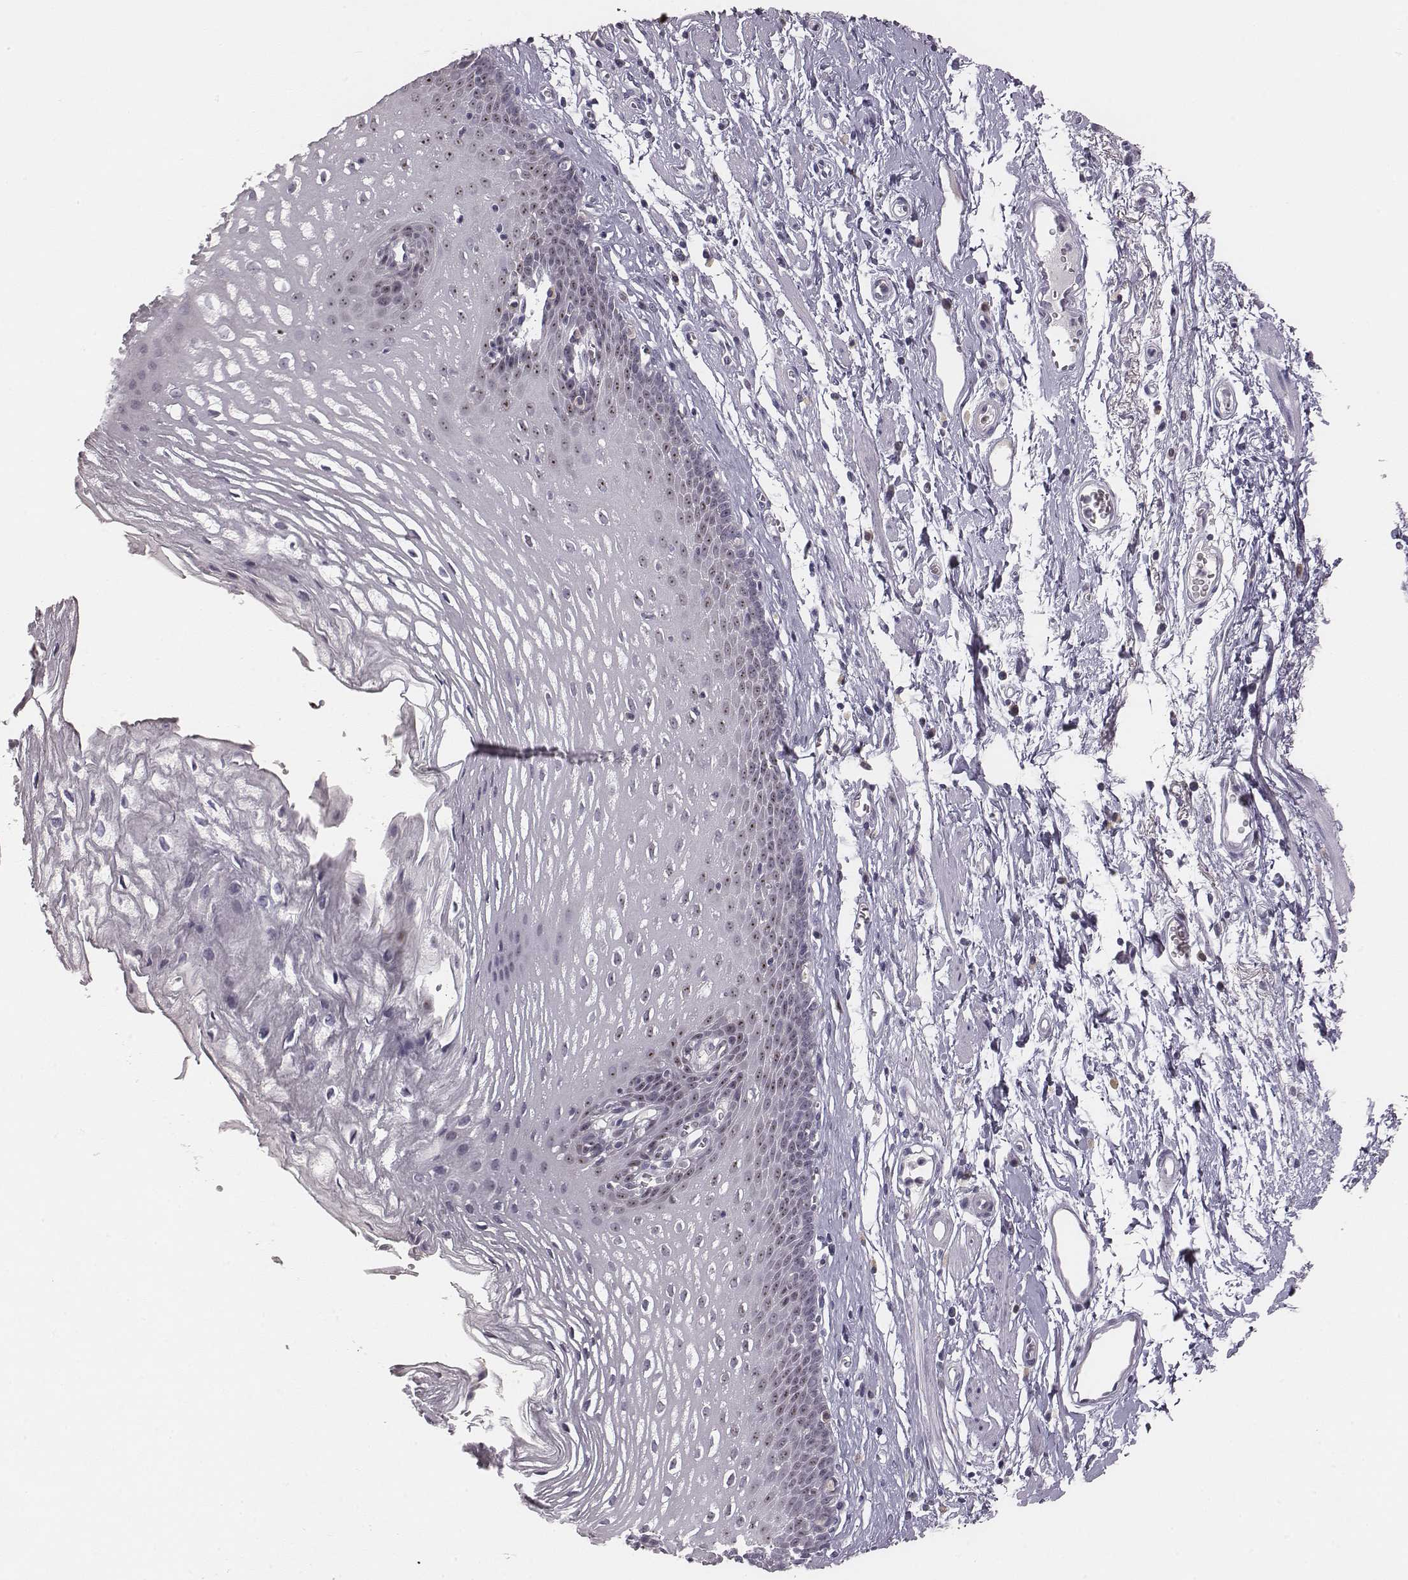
{"staining": {"intensity": "moderate", "quantity": "25%-75%", "location": "nuclear"}, "tissue": "esophagus", "cell_type": "Squamous epithelial cells", "image_type": "normal", "snomed": [{"axis": "morphology", "description": "Normal tissue, NOS"}, {"axis": "topography", "description": "Esophagus"}], "caption": "High-magnification brightfield microscopy of normal esophagus stained with DAB (3,3'-diaminobenzidine) (brown) and counterstained with hematoxylin (blue). squamous epithelial cells exhibit moderate nuclear positivity is present in approximately25%-75% of cells.", "gene": "NIFK", "patient": {"sex": "male", "age": 72}}